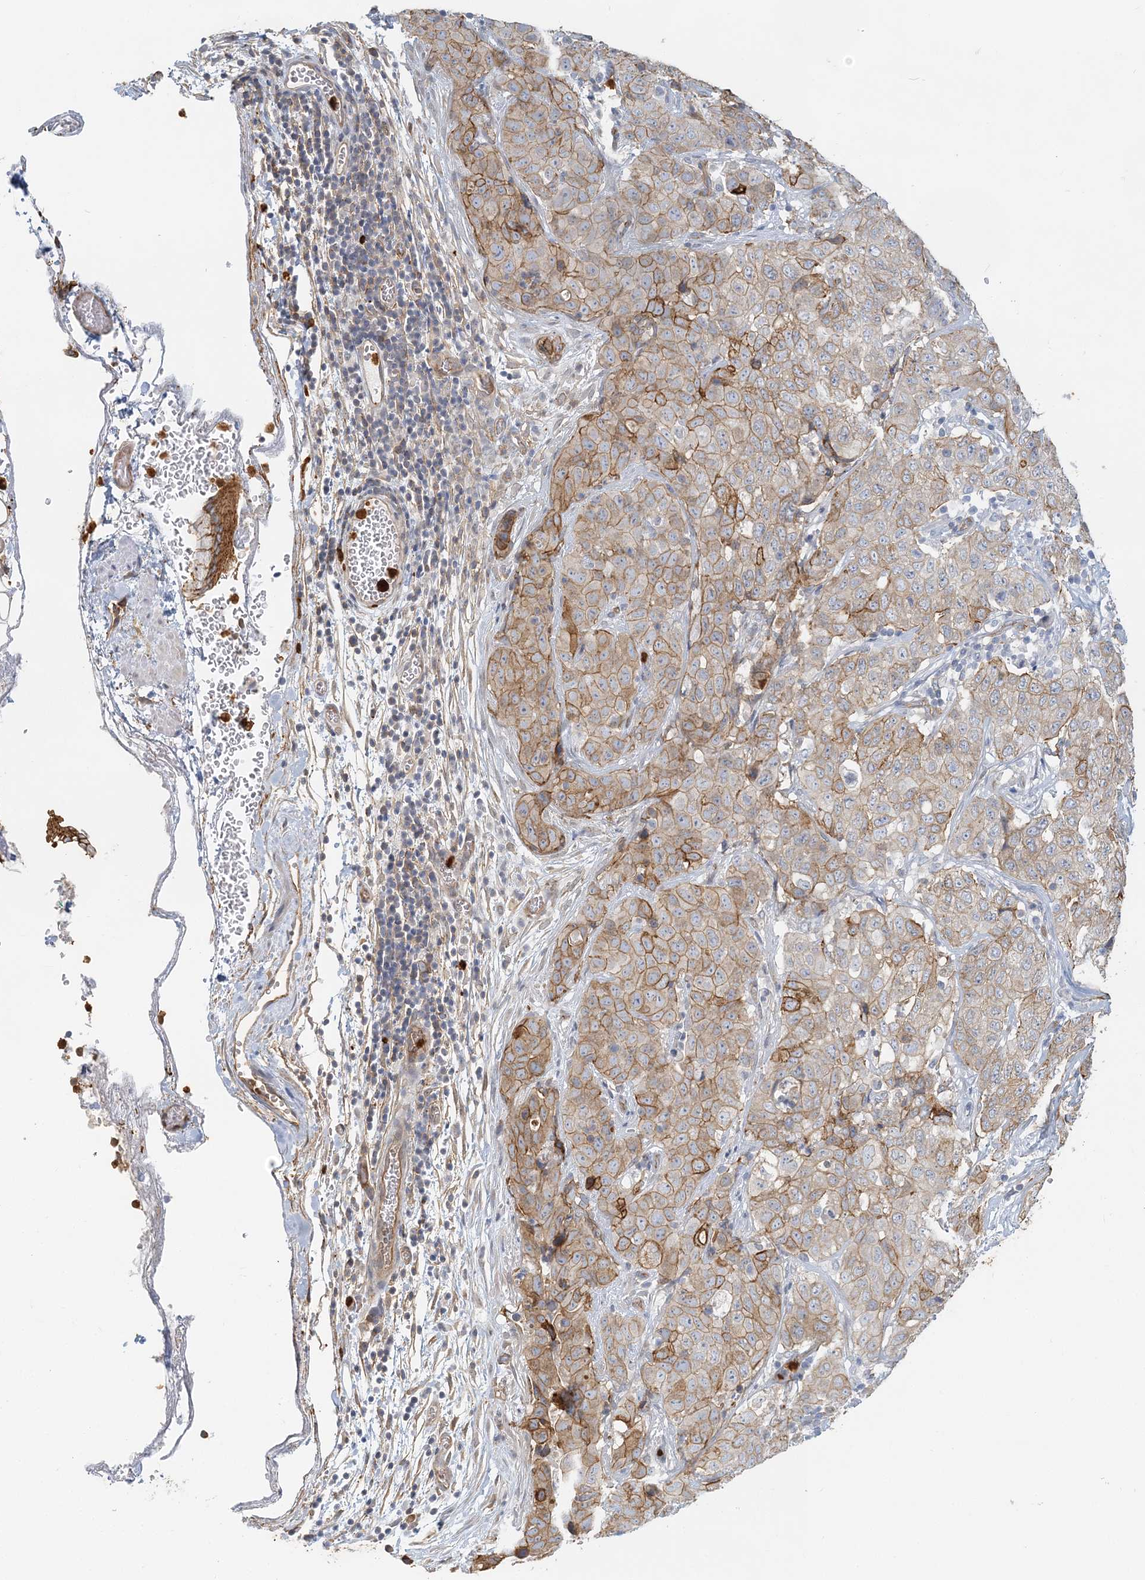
{"staining": {"intensity": "moderate", "quantity": ">75%", "location": "cytoplasmic/membranous"}, "tissue": "stomach cancer", "cell_type": "Tumor cells", "image_type": "cancer", "snomed": [{"axis": "morphology", "description": "Normal tissue, NOS"}, {"axis": "morphology", "description": "Adenocarcinoma, NOS"}, {"axis": "topography", "description": "Lymph node"}, {"axis": "topography", "description": "Stomach"}], "caption": "Adenocarcinoma (stomach) was stained to show a protein in brown. There is medium levels of moderate cytoplasmic/membranous positivity in approximately >75% of tumor cells.", "gene": "DNAH1", "patient": {"sex": "male", "age": 48}}